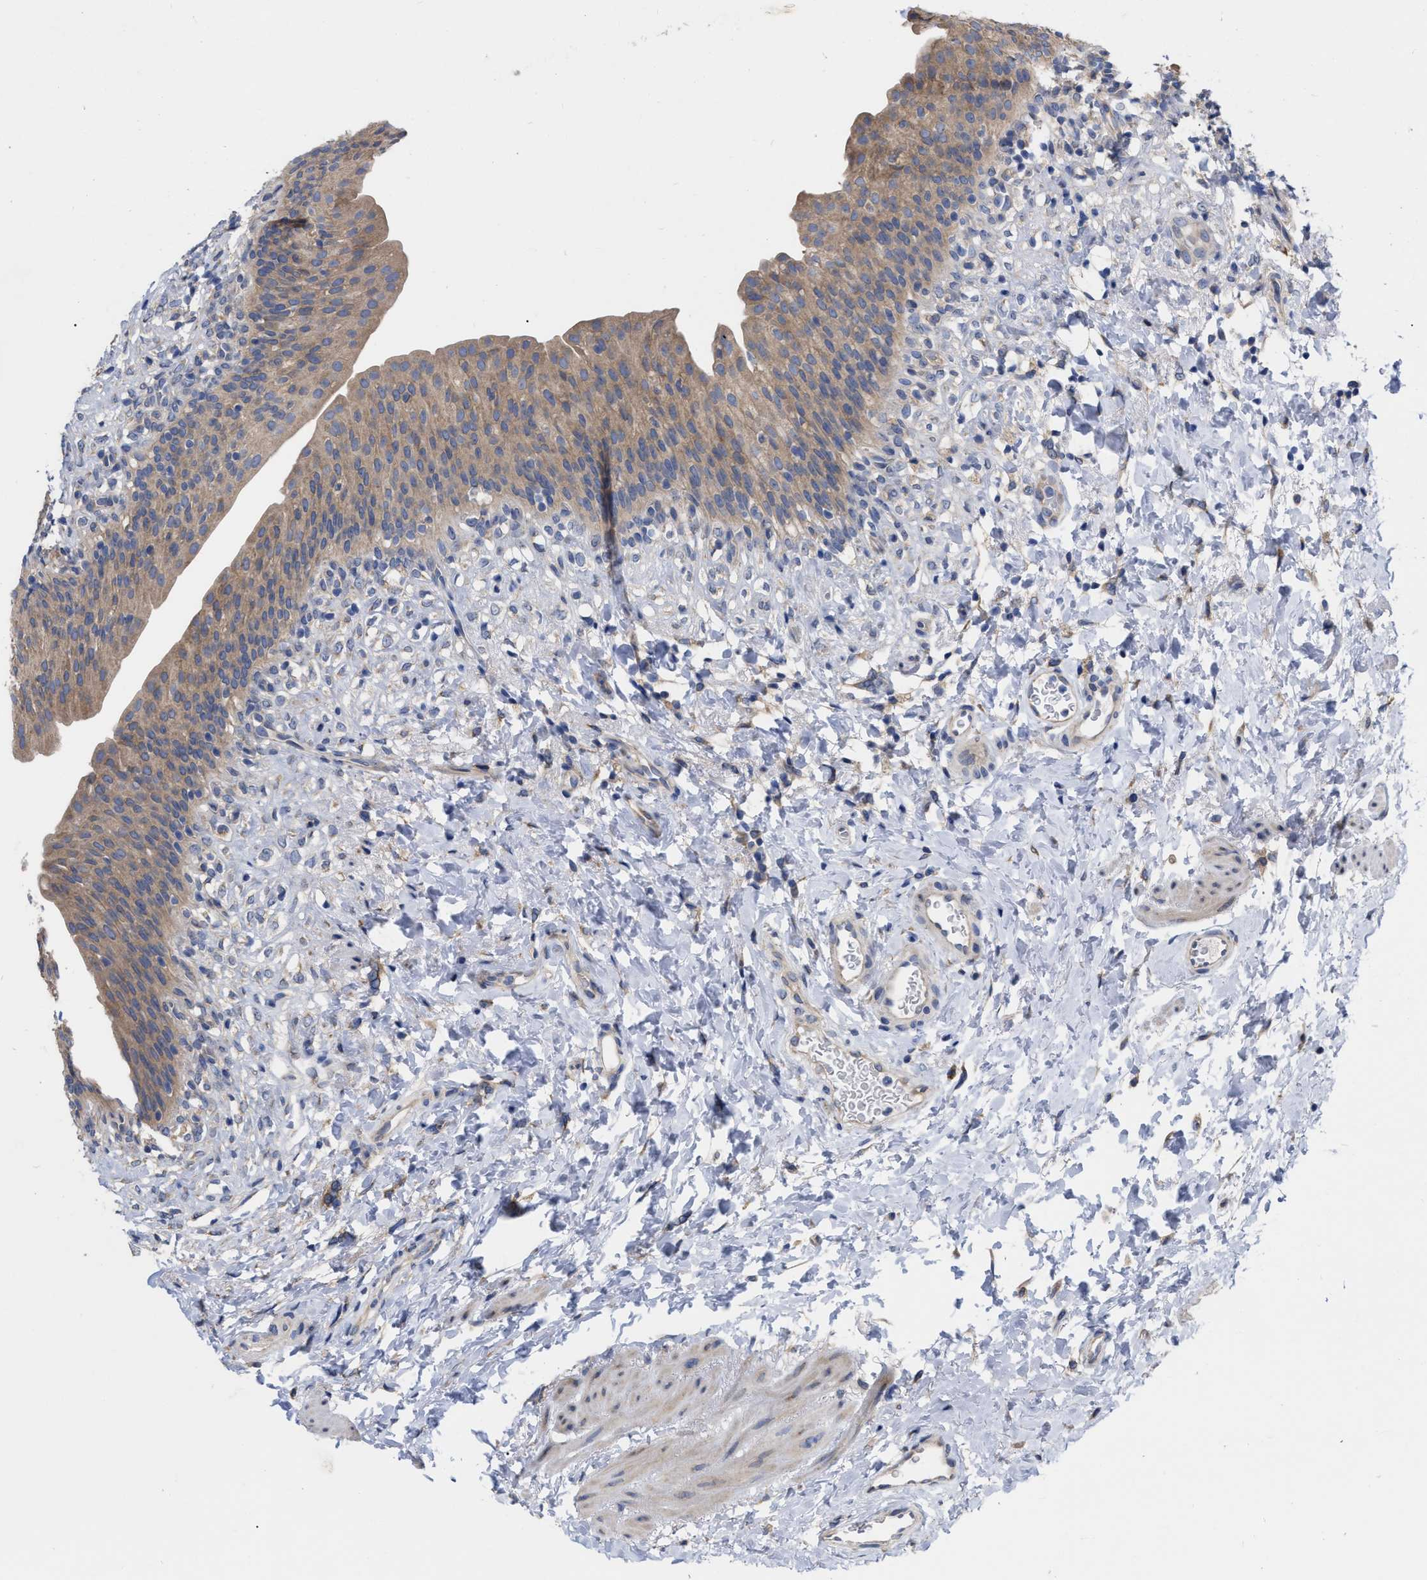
{"staining": {"intensity": "weak", "quantity": ">75%", "location": "cytoplasmic/membranous"}, "tissue": "urinary bladder", "cell_type": "Urothelial cells", "image_type": "normal", "snomed": [{"axis": "morphology", "description": "Normal tissue, NOS"}, {"axis": "topography", "description": "Urinary bladder"}], "caption": "Immunohistochemical staining of normal human urinary bladder demonstrates low levels of weak cytoplasmic/membranous staining in about >75% of urothelial cells.", "gene": "MLST8", "patient": {"sex": "female", "age": 79}}